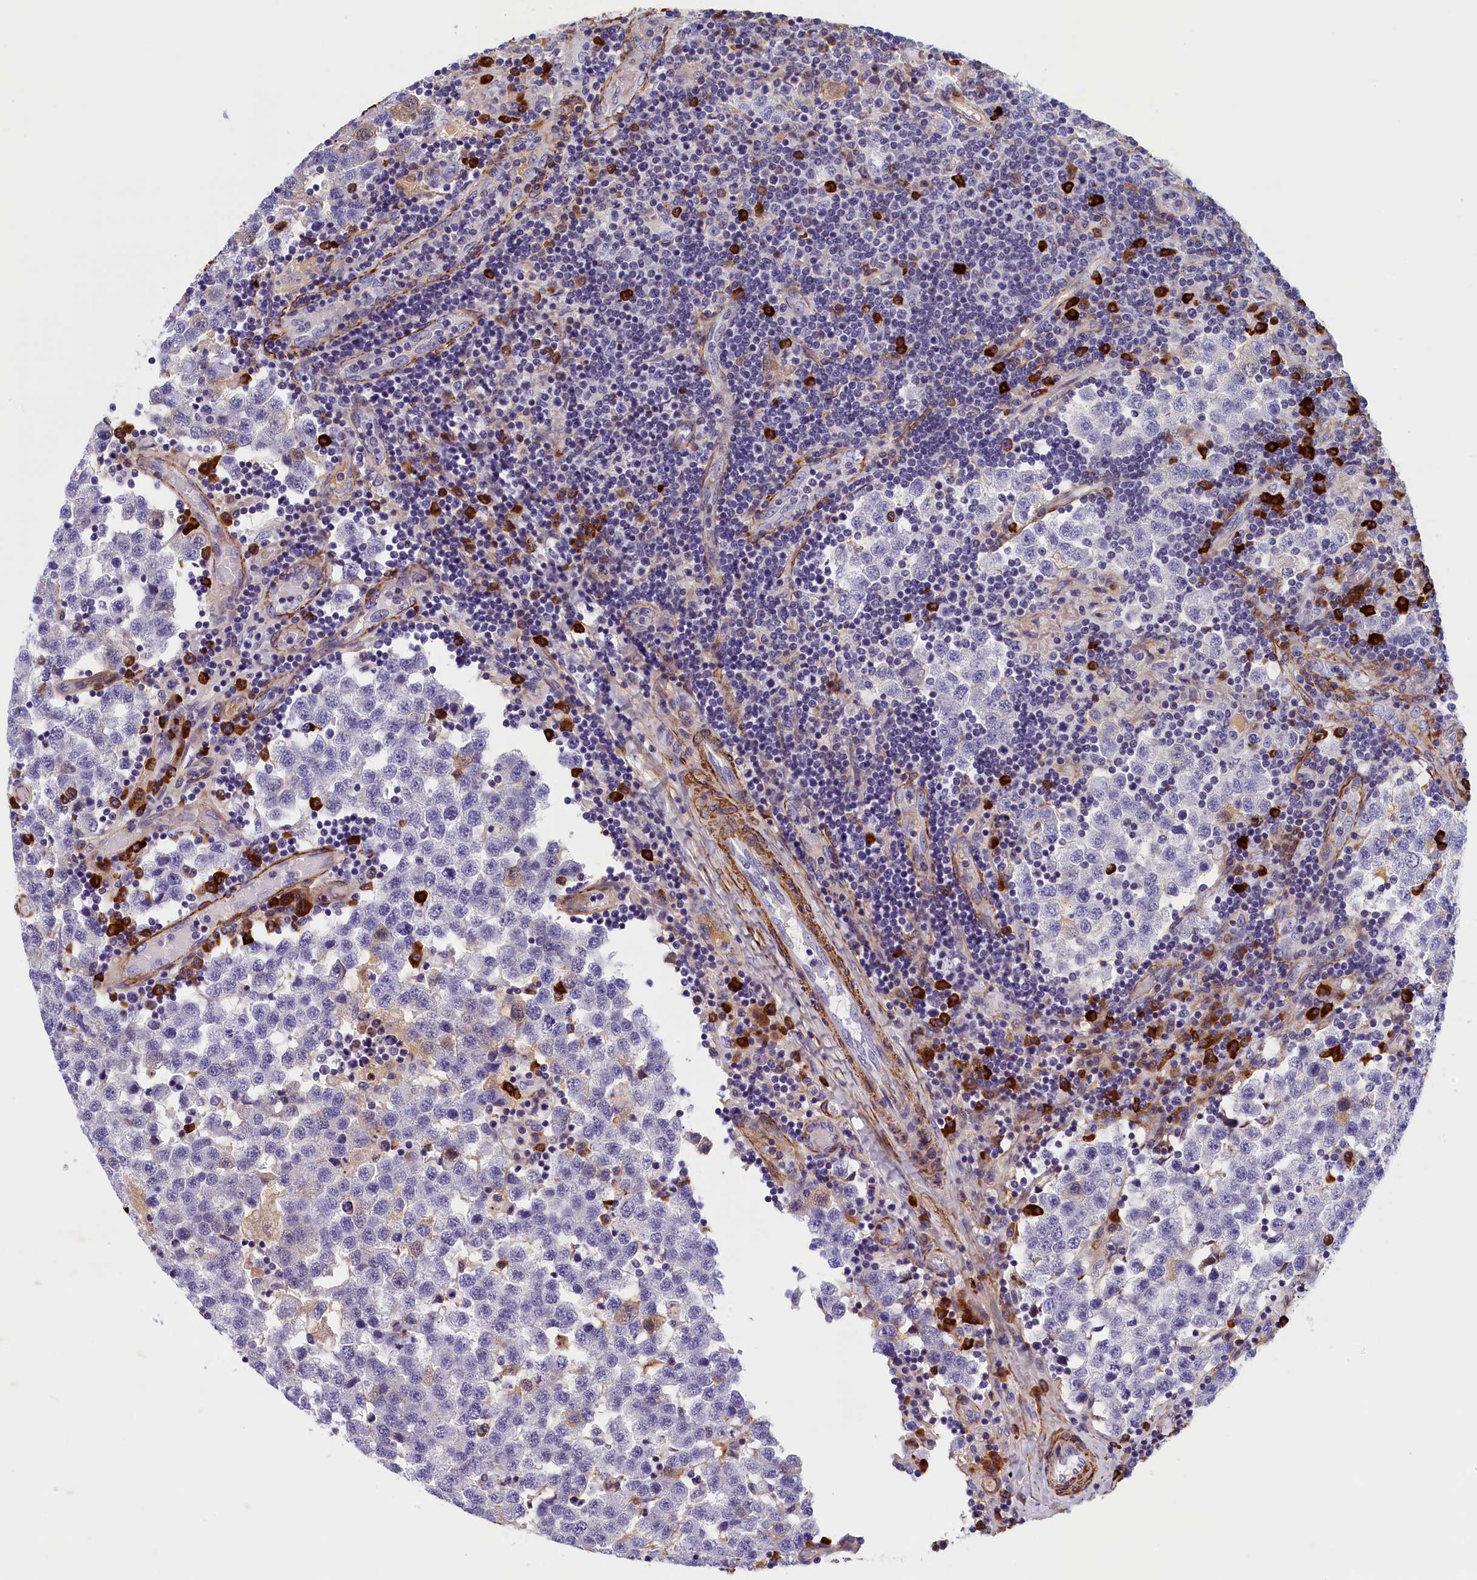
{"staining": {"intensity": "negative", "quantity": "none", "location": "none"}, "tissue": "testis cancer", "cell_type": "Tumor cells", "image_type": "cancer", "snomed": [{"axis": "morphology", "description": "Seminoma, NOS"}, {"axis": "topography", "description": "Testis"}], "caption": "This is an IHC histopathology image of testis cancer (seminoma). There is no positivity in tumor cells.", "gene": "BCL2L13", "patient": {"sex": "male", "age": 34}}